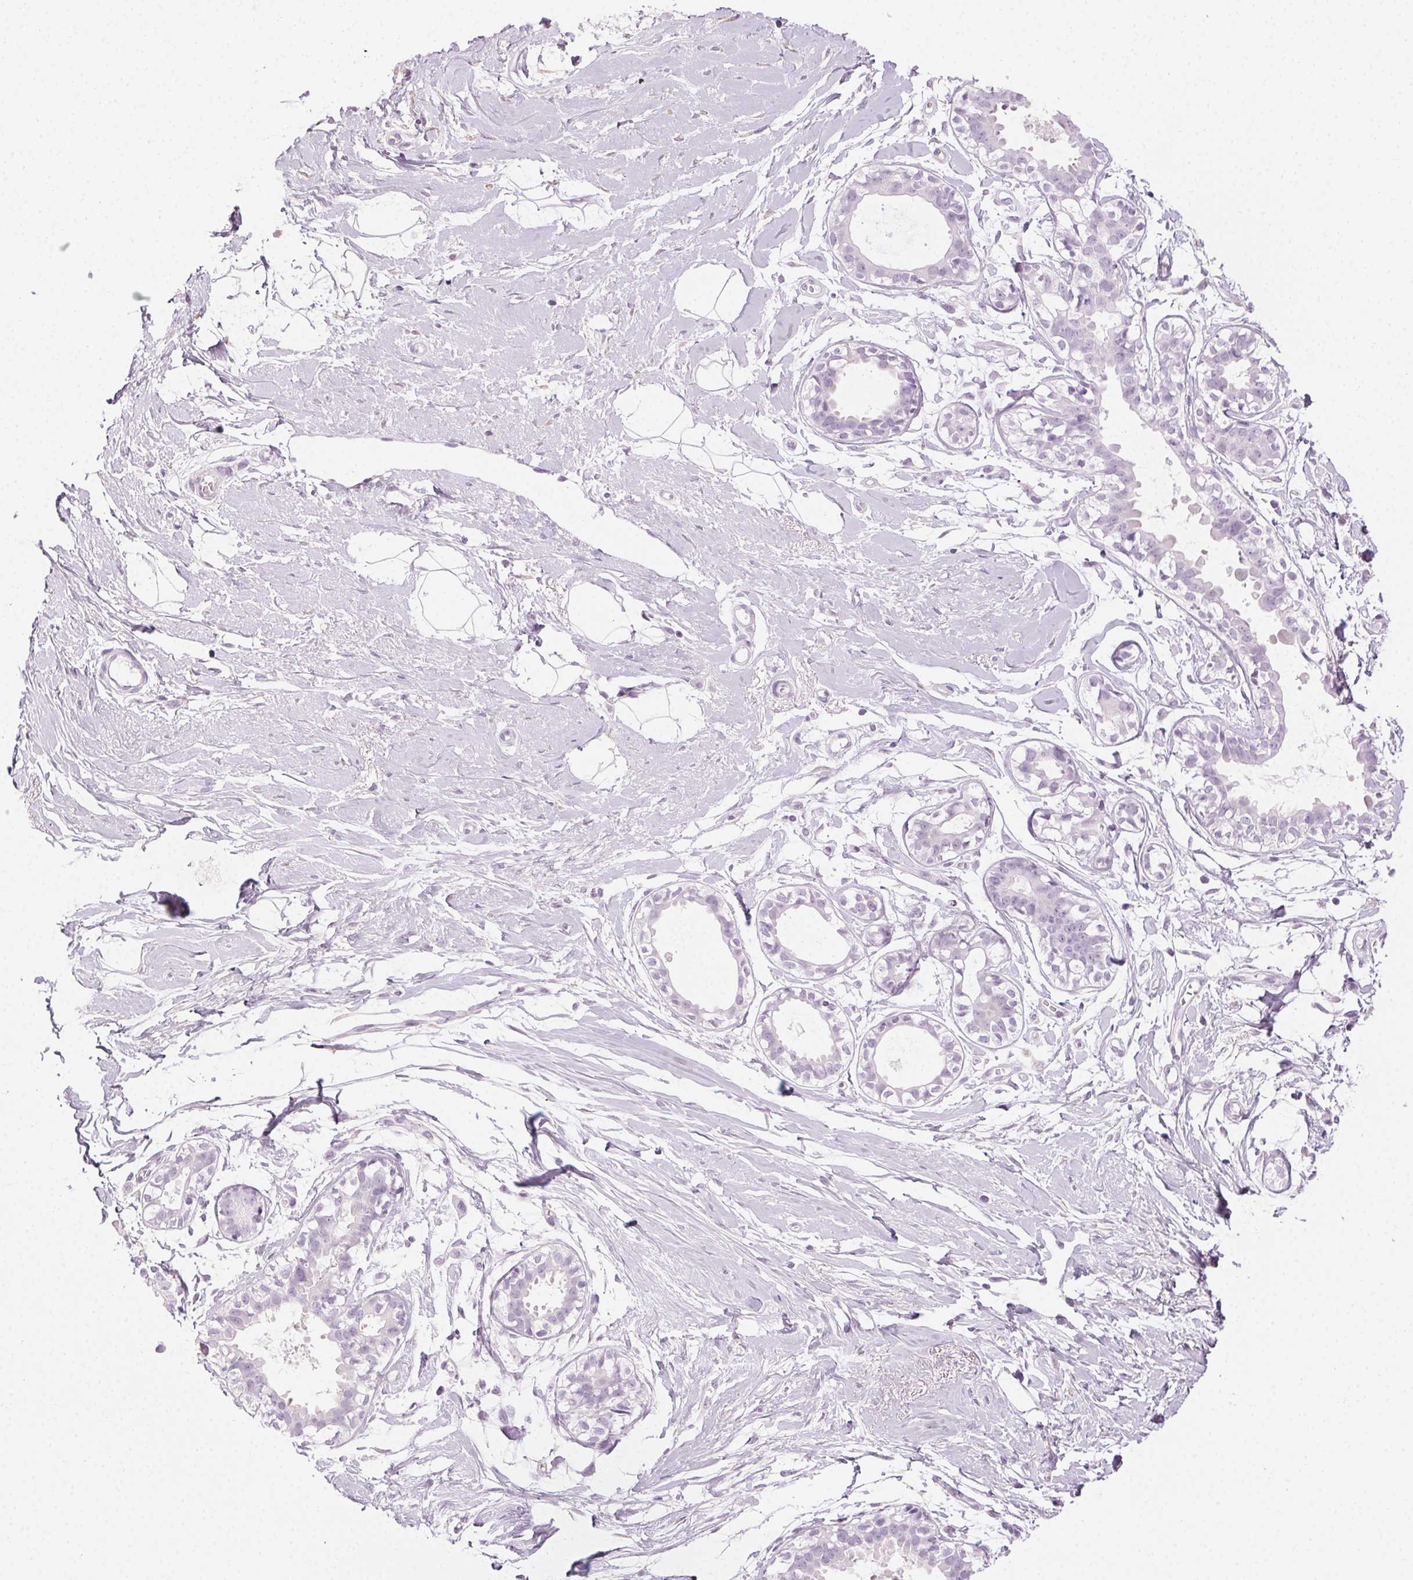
{"staining": {"intensity": "negative", "quantity": "none", "location": "none"}, "tissue": "breast", "cell_type": "Adipocytes", "image_type": "normal", "snomed": [{"axis": "morphology", "description": "Normal tissue, NOS"}, {"axis": "topography", "description": "Breast"}], "caption": "DAB (3,3'-diaminobenzidine) immunohistochemical staining of benign breast displays no significant staining in adipocytes.", "gene": "MPO", "patient": {"sex": "female", "age": 49}}